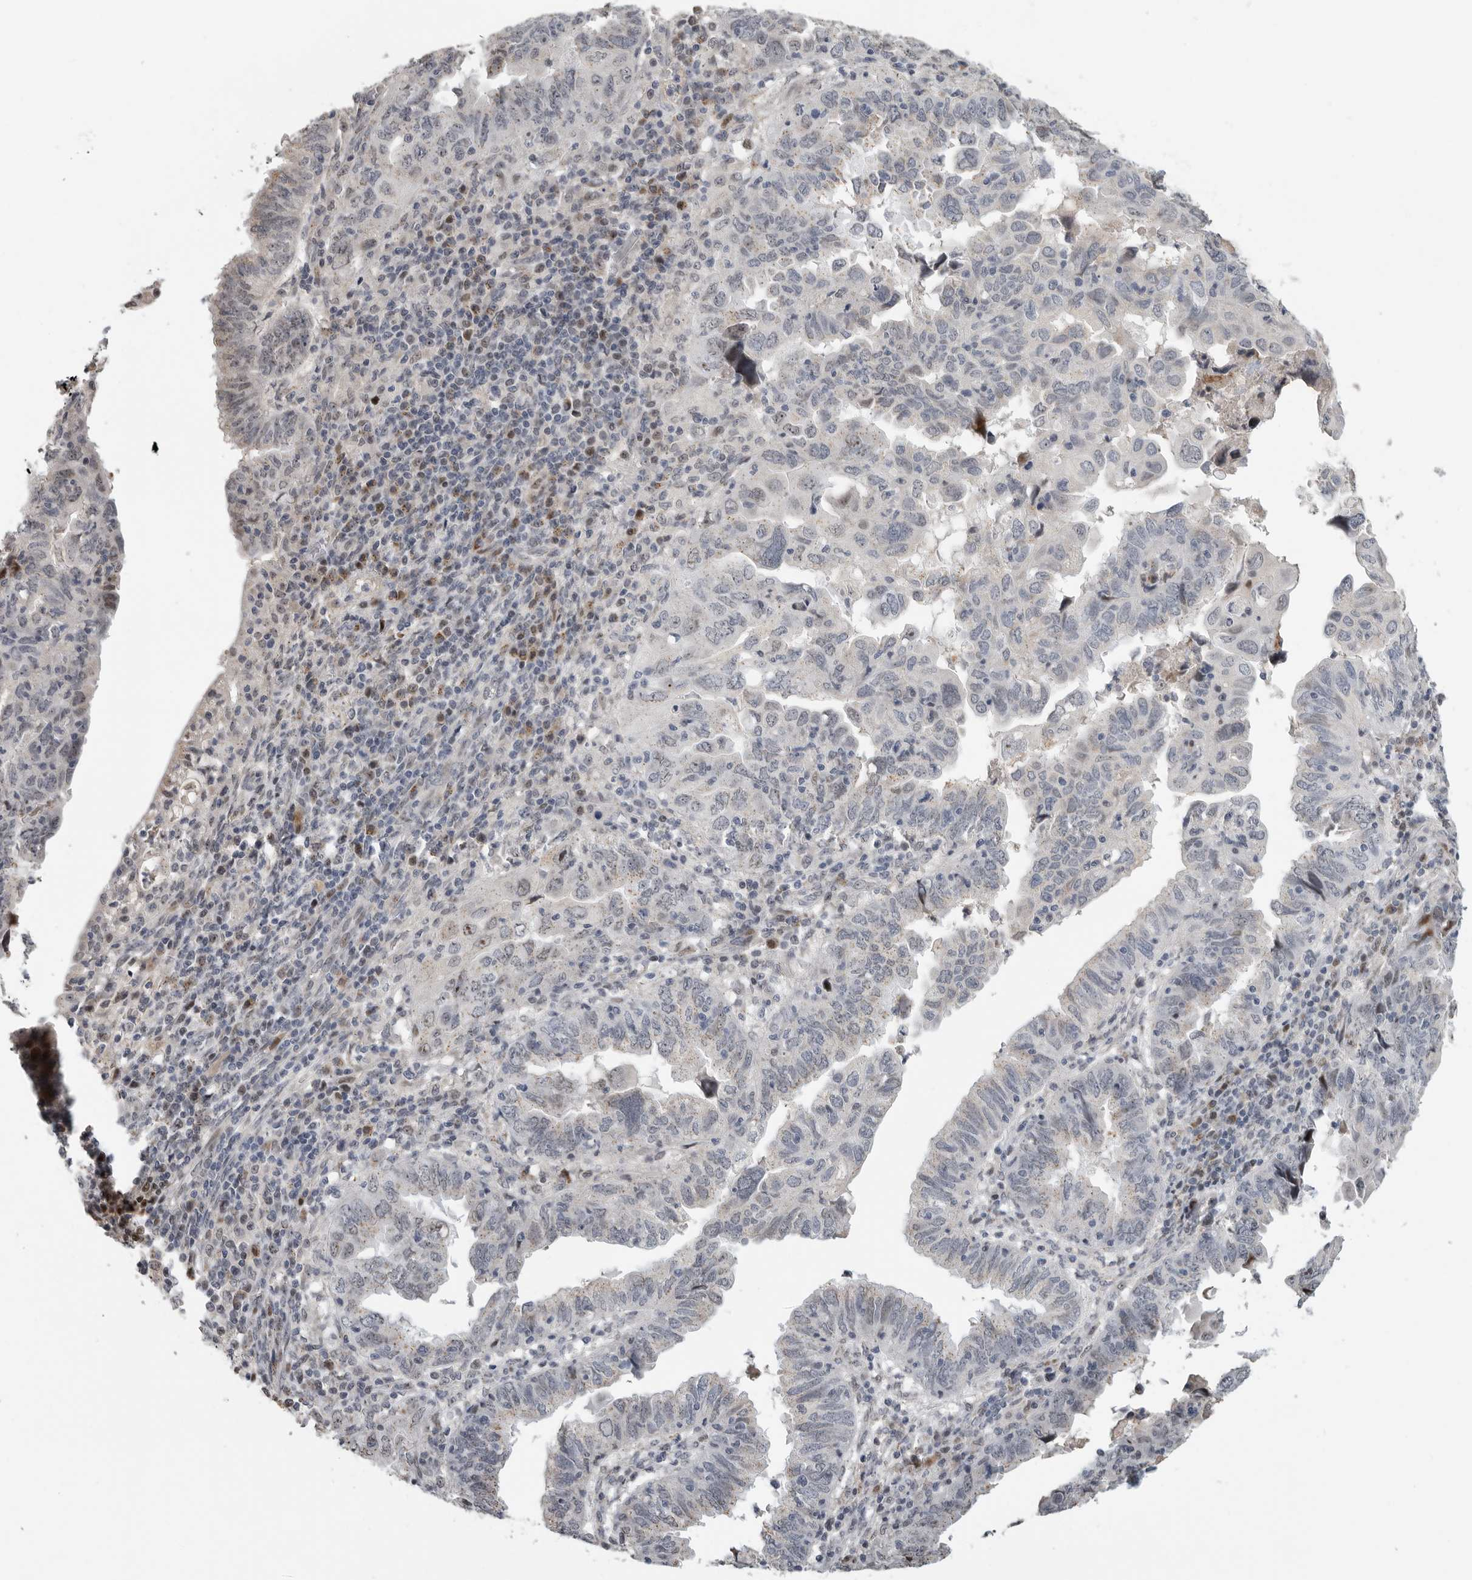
{"staining": {"intensity": "weak", "quantity": "<25%", "location": "cytoplasmic/membranous"}, "tissue": "endometrial cancer", "cell_type": "Tumor cells", "image_type": "cancer", "snomed": [{"axis": "morphology", "description": "Adenocarcinoma, NOS"}, {"axis": "topography", "description": "Uterus"}], "caption": "This is a photomicrograph of IHC staining of endometrial adenocarcinoma, which shows no expression in tumor cells. (DAB immunohistochemistry (IHC) with hematoxylin counter stain).", "gene": "PCMTD1", "patient": {"sex": "female", "age": 77}}